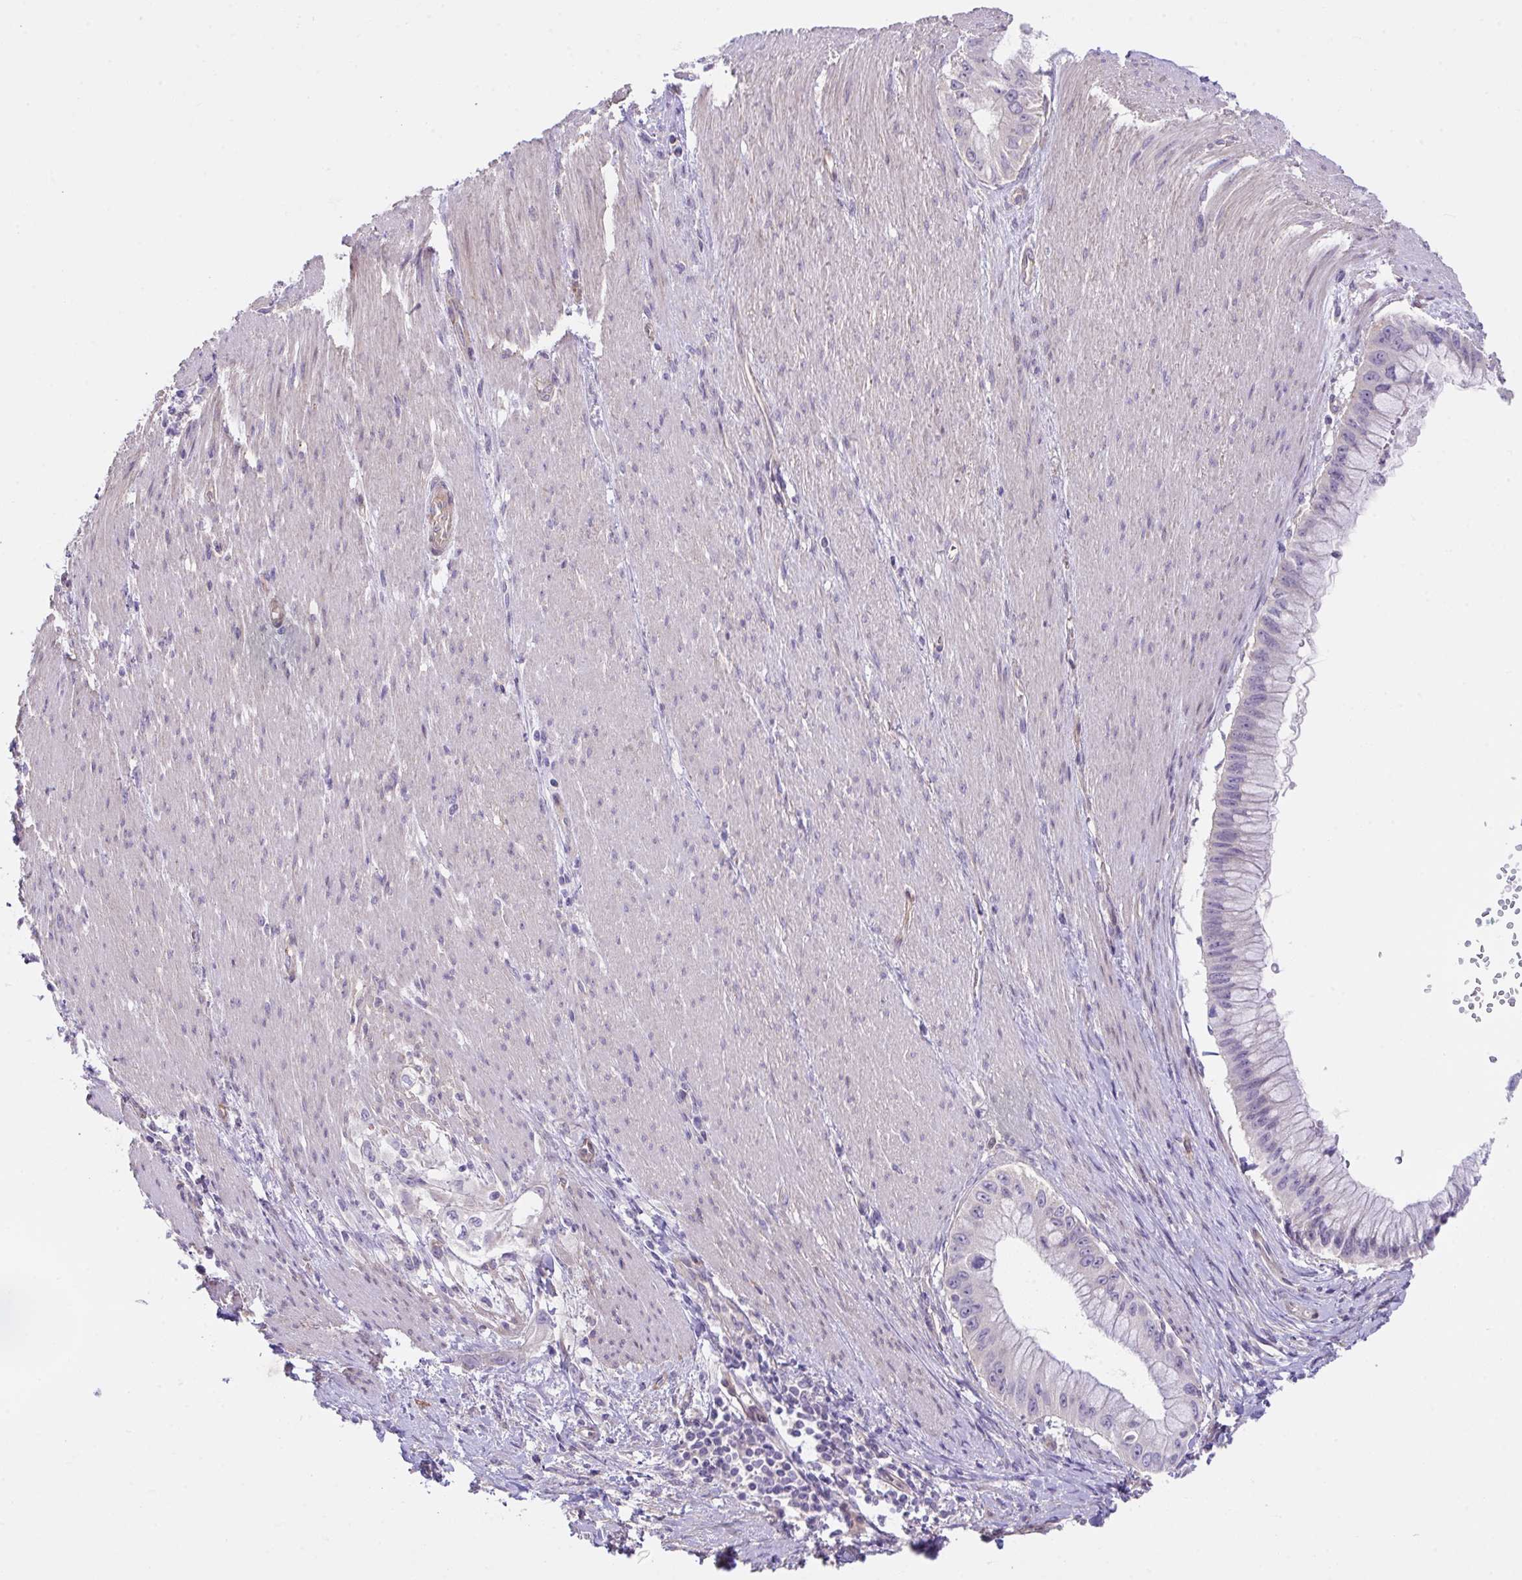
{"staining": {"intensity": "negative", "quantity": "none", "location": "none"}, "tissue": "pancreatic cancer", "cell_type": "Tumor cells", "image_type": "cancer", "snomed": [{"axis": "morphology", "description": "Adenocarcinoma, NOS"}, {"axis": "topography", "description": "Pancreas"}], "caption": "Adenocarcinoma (pancreatic) was stained to show a protein in brown. There is no significant expression in tumor cells.", "gene": "RHOXF1", "patient": {"sex": "male", "age": 48}}